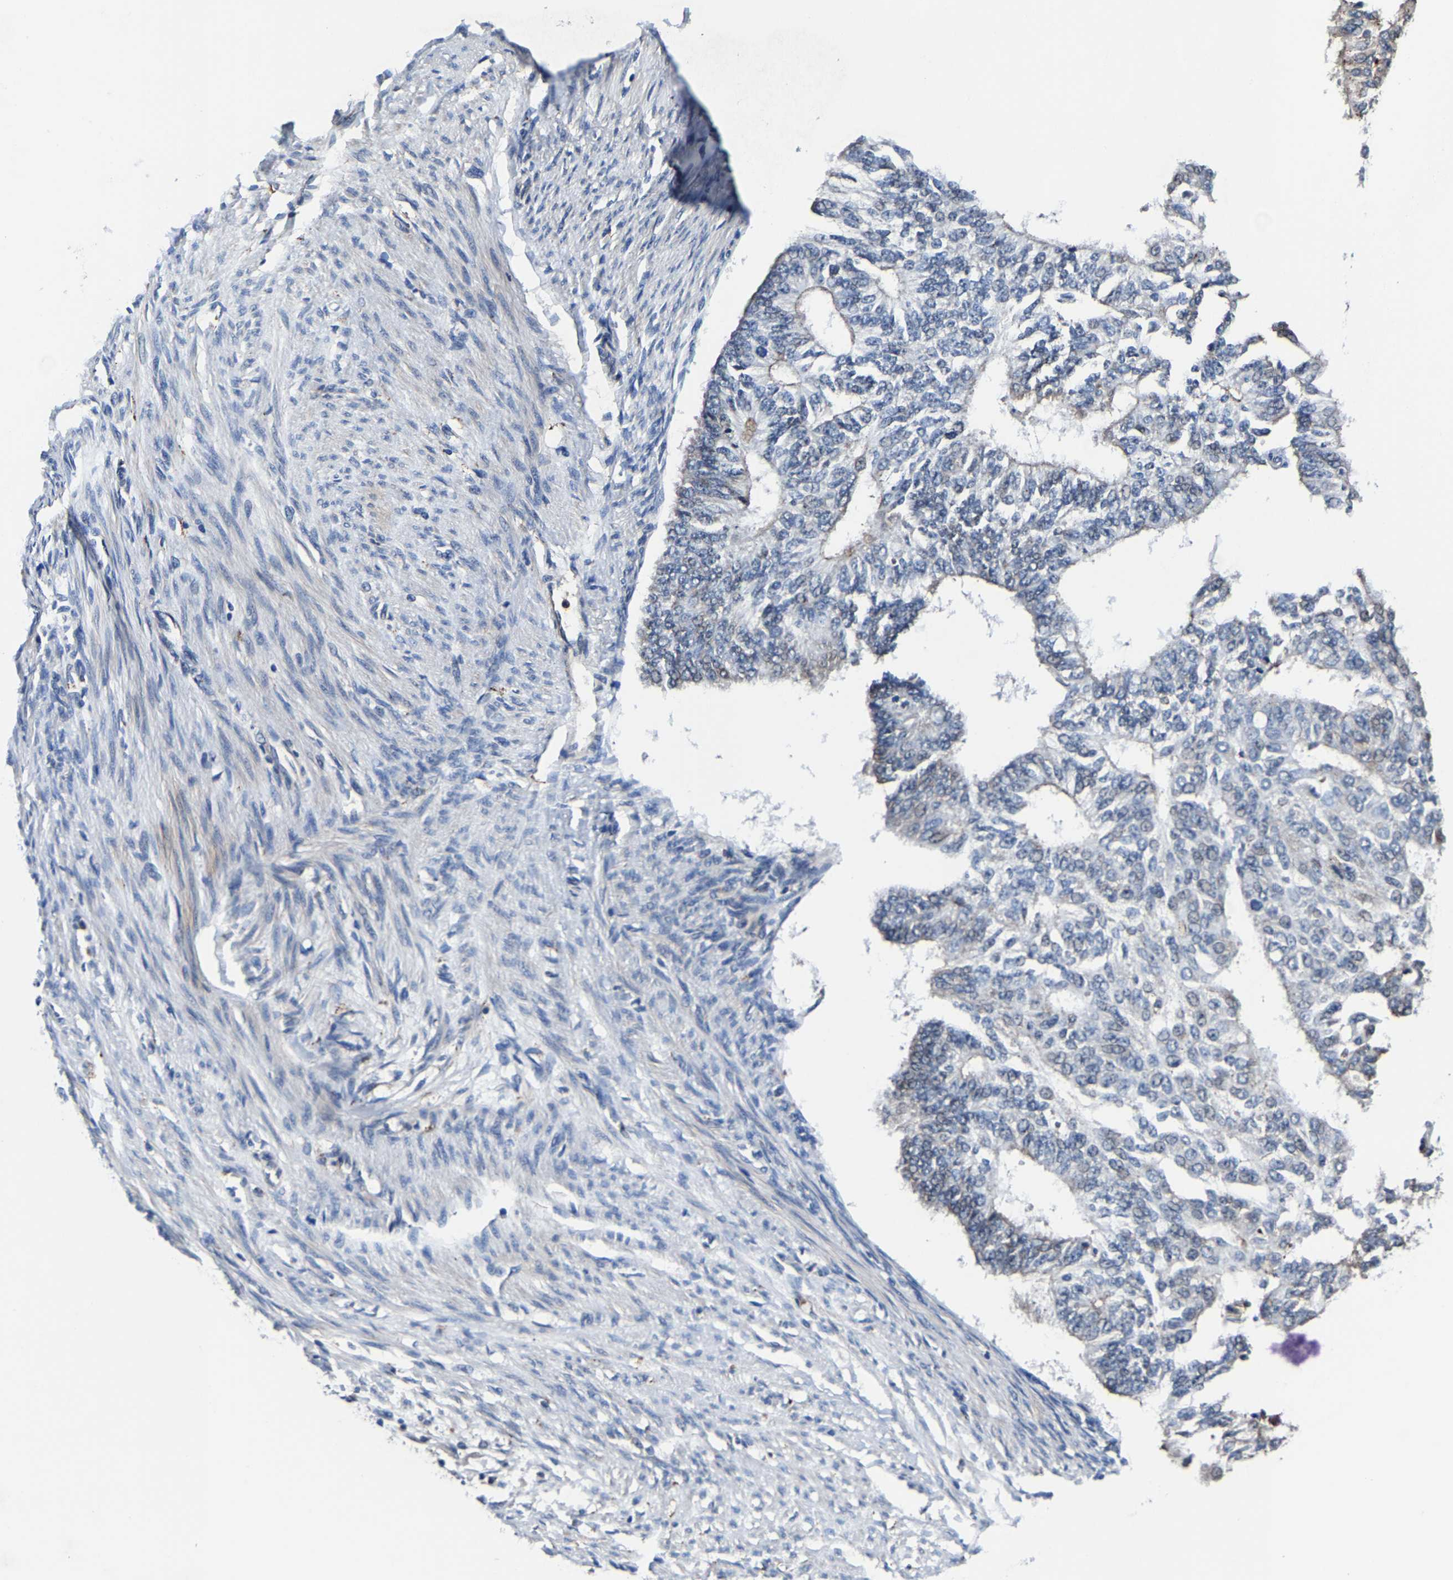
{"staining": {"intensity": "negative", "quantity": "none", "location": "none"}, "tissue": "endometrial cancer", "cell_type": "Tumor cells", "image_type": "cancer", "snomed": [{"axis": "morphology", "description": "Adenocarcinoma, NOS"}, {"axis": "topography", "description": "Endometrium"}], "caption": "This histopathology image is of adenocarcinoma (endometrial) stained with IHC to label a protein in brown with the nuclei are counter-stained blue. There is no staining in tumor cells.", "gene": "ZCCHC7", "patient": {"sex": "female", "age": 32}}